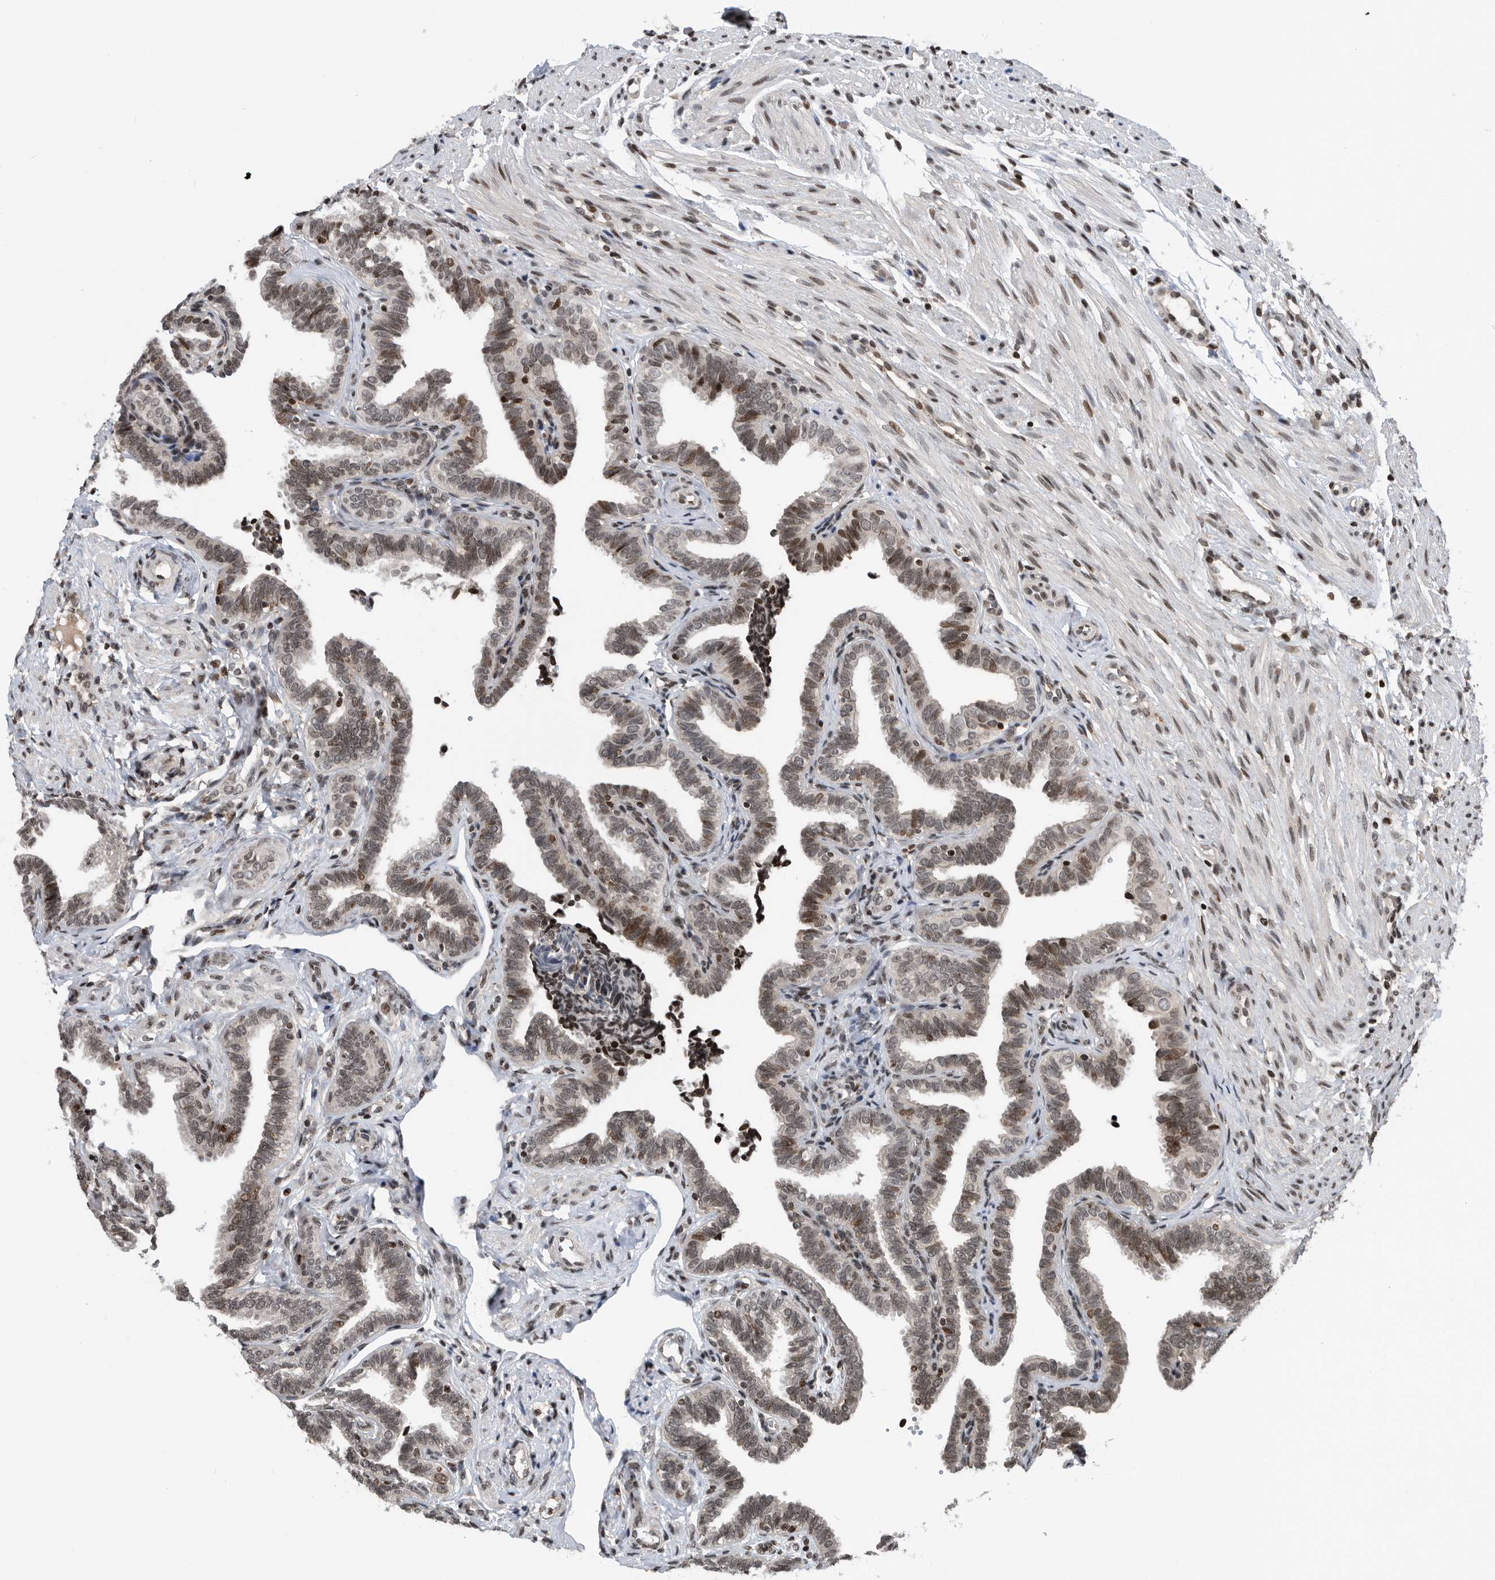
{"staining": {"intensity": "moderate", "quantity": "25%-75%", "location": "nuclear"}, "tissue": "fallopian tube", "cell_type": "Glandular cells", "image_type": "normal", "snomed": [{"axis": "morphology", "description": "Normal tissue, NOS"}, {"axis": "topography", "description": "Fallopian tube"}], "caption": "Glandular cells reveal medium levels of moderate nuclear staining in about 25%-75% of cells in benign fallopian tube.", "gene": "SNRNP48", "patient": {"sex": "female", "age": 39}}